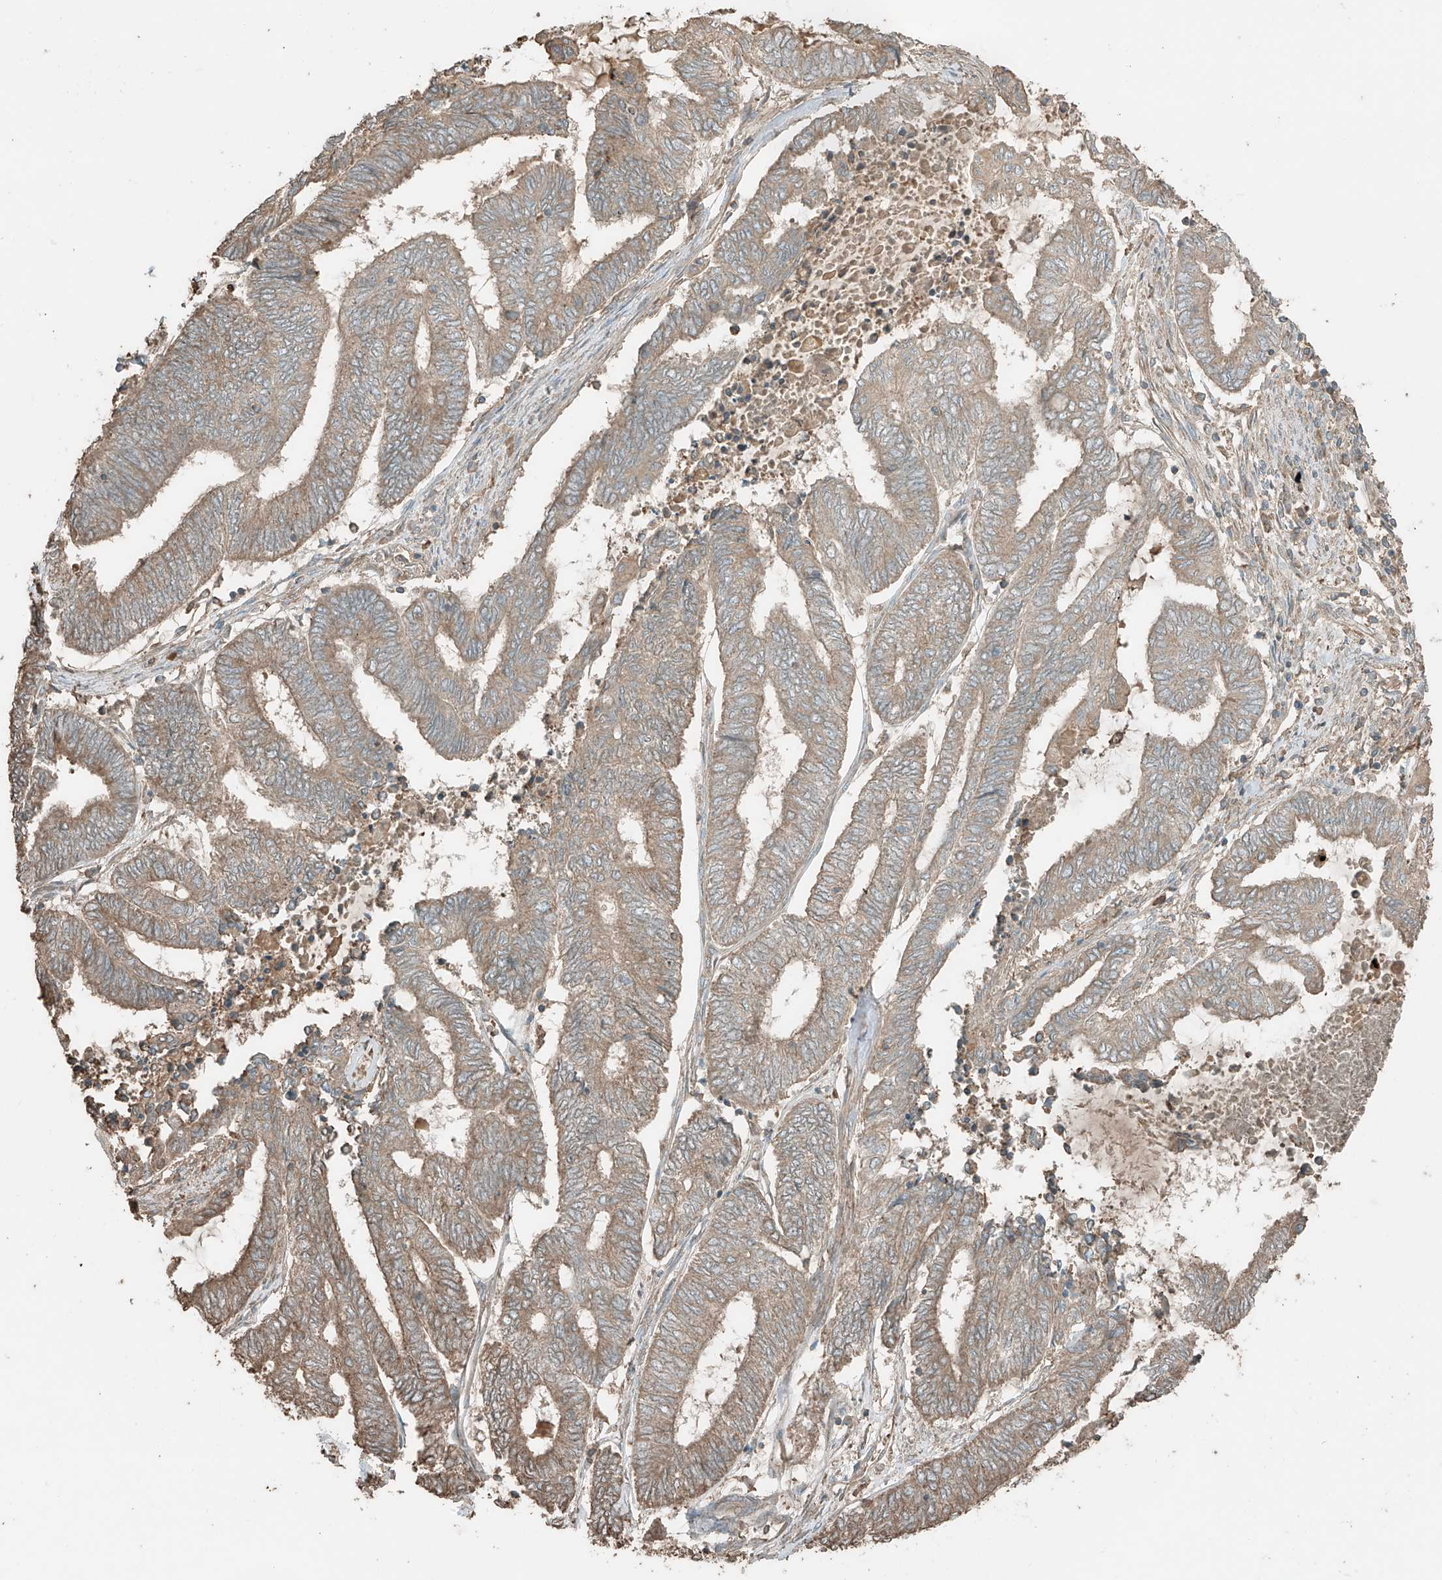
{"staining": {"intensity": "moderate", "quantity": ">75%", "location": "cytoplasmic/membranous"}, "tissue": "endometrial cancer", "cell_type": "Tumor cells", "image_type": "cancer", "snomed": [{"axis": "morphology", "description": "Adenocarcinoma, NOS"}, {"axis": "topography", "description": "Uterus"}, {"axis": "topography", "description": "Endometrium"}], "caption": "This photomicrograph exhibits immunohistochemistry staining of adenocarcinoma (endometrial), with medium moderate cytoplasmic/membranous expression in about >75% of tumor cells.", "gene": "RFTN2", "patient": {"sex": "female", "age": 70}}